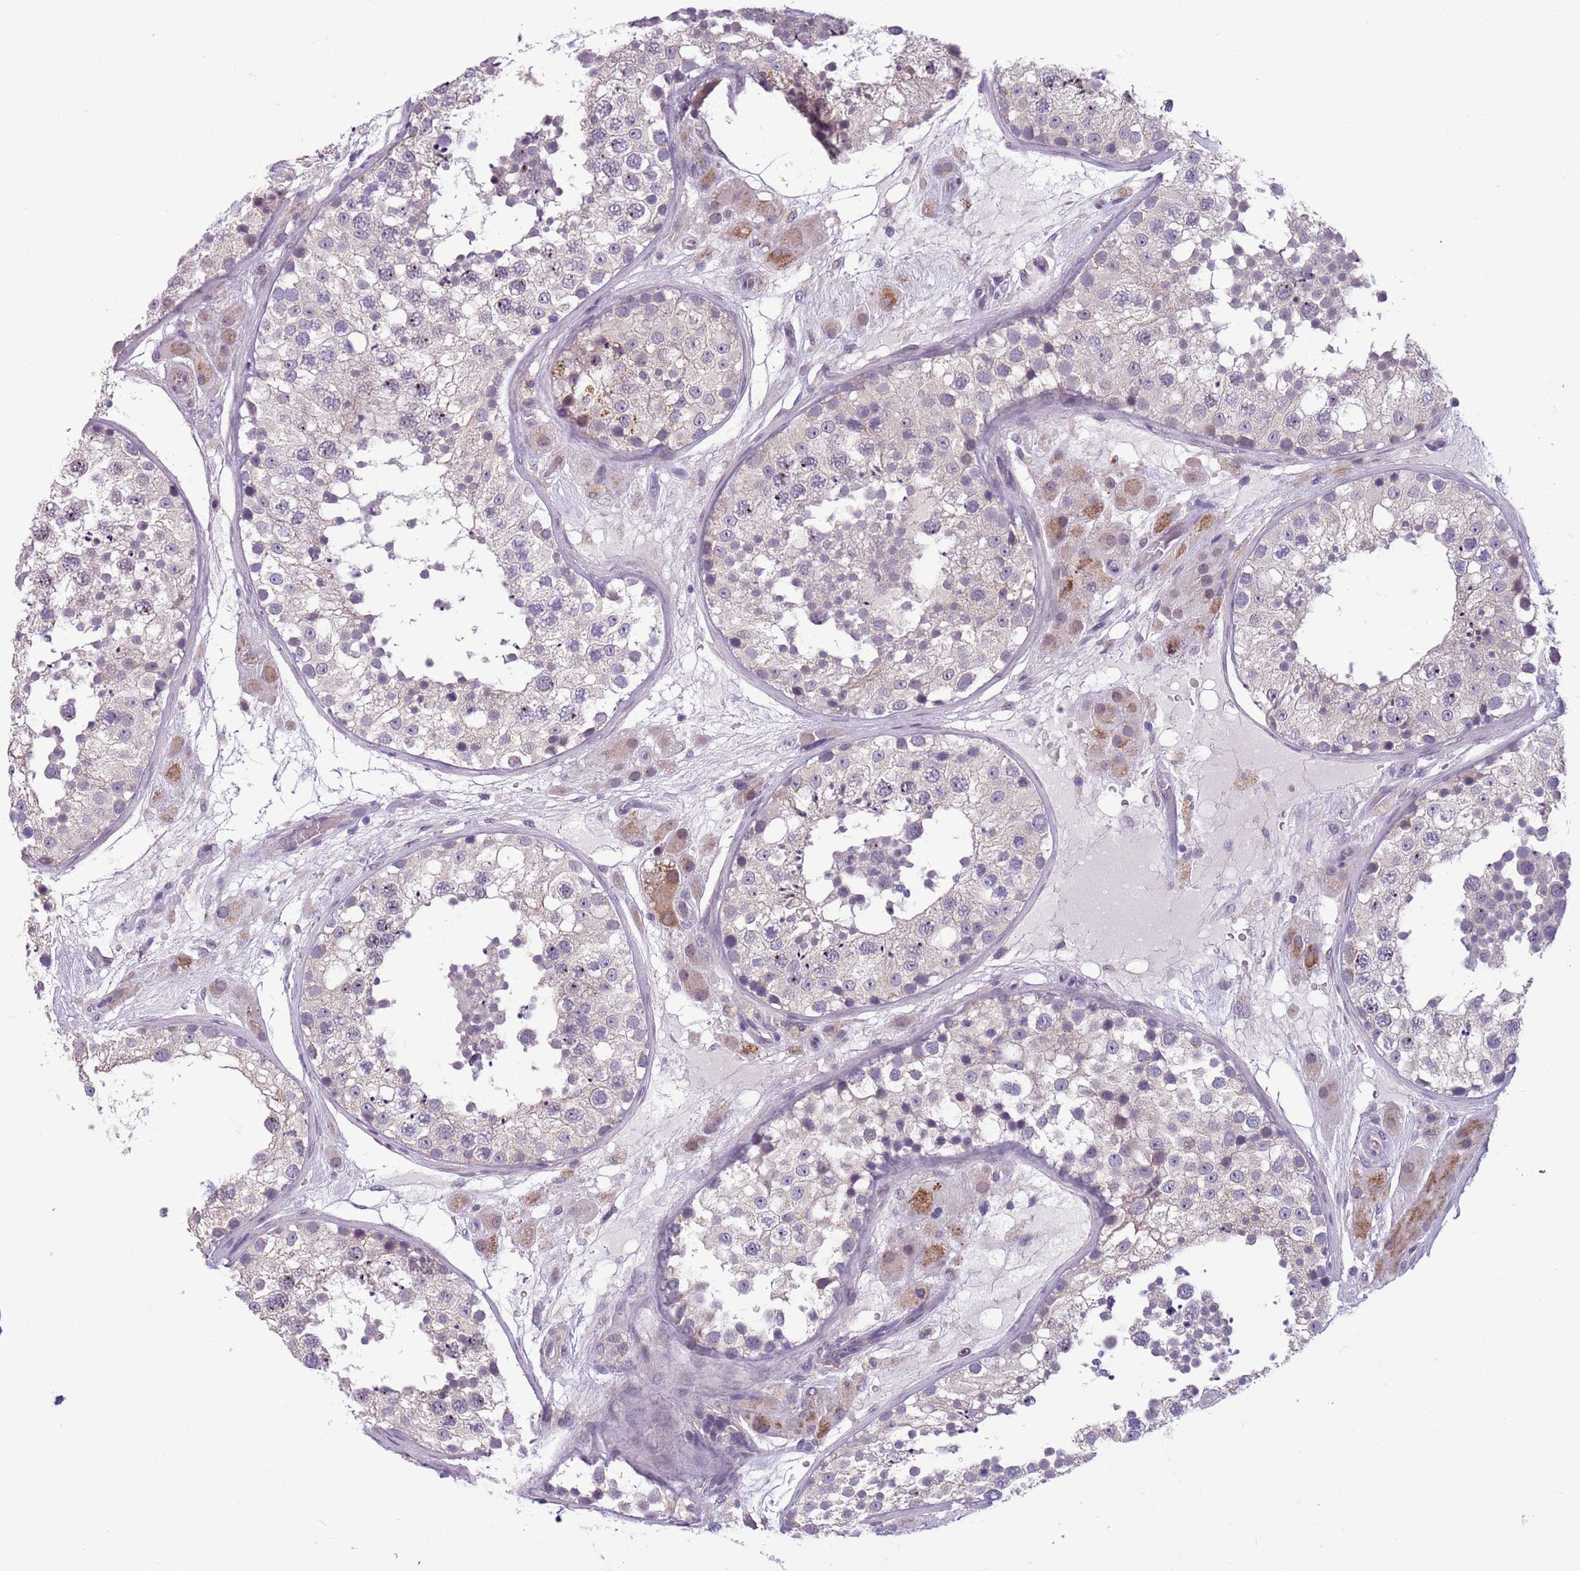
{"staining": {"intensity": "negative", "quantity": "none", "location": "none"}, "tissue": "testis", "cell_type": "Cells in seminiferous ducts", "image_type": "normal", "snomed": [{"axis": "morphology", "description": "Normal tissue, NOS"}, {"axis": "topography", "description": "Testis"}], "caption": "High power microscopy photomicrograph of an IHC photomicrograph of benign testis, revealing no significant positivity in cells in seminiferous ducts.", "gene": "ADCY7", "patient": {"sex": "male", "age": 26}}